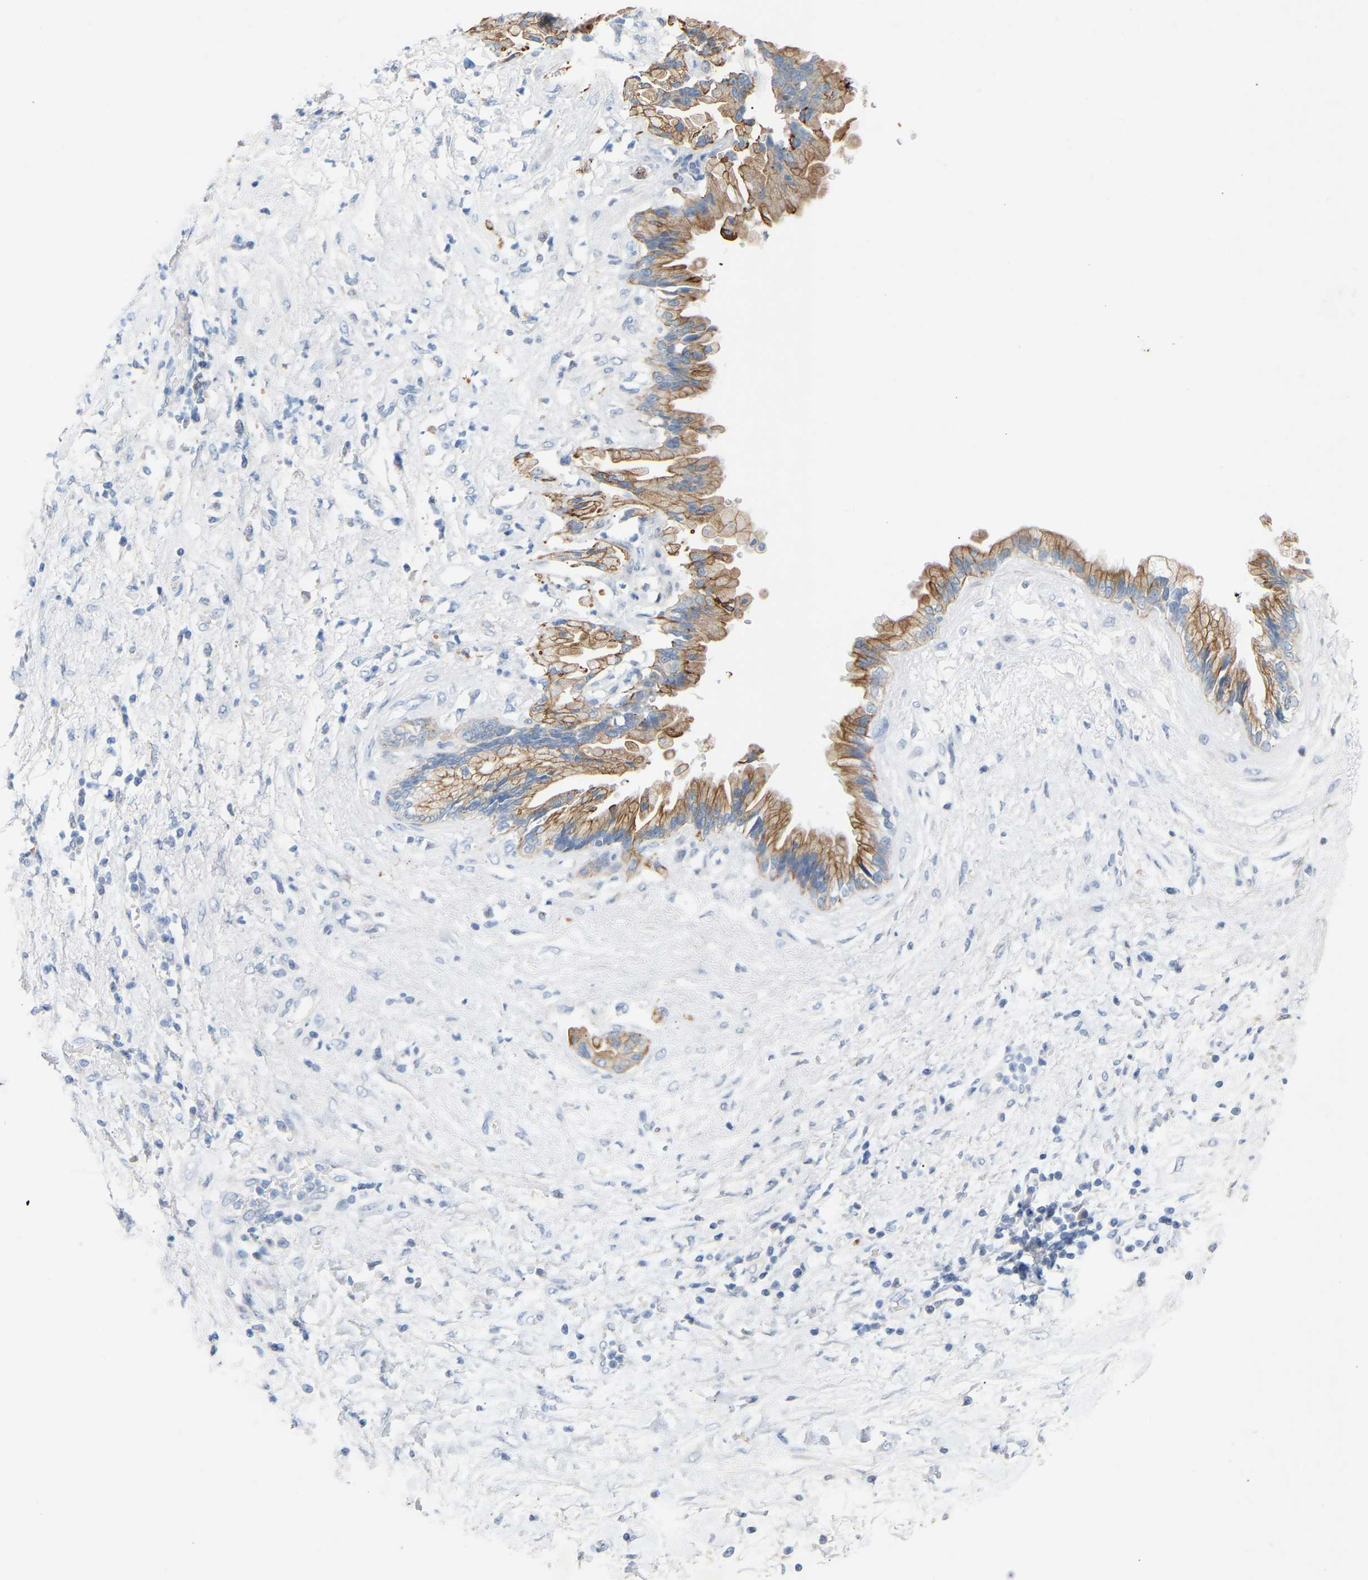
{"staining": {"intensity": "moderate", "quantity": ">75%", "location": "cytoplasmic/membranous"}, "tissue": "pancreatic cancer", "cell_type": "Tumor cells", "image_type": "cancer", "snomed": [{"axis": "morphology", "description": "Adenocarcinoma, NOS"}, {"axis": "topography", "description": "Pancreas"}], "caption": "Immunohistochemistry histopathology image of neoplastic tissue: human pancreatic adenocarcinoma stained using immunohistochemistry shows medium levels of moderate protein expression localized specifically in the cytoplasmic/membranous of tumor cells, appearing as a cytoplasmic/membranous brown color.", "gene": "PEX1", "patient": {"sex": "female", "age": 60}}